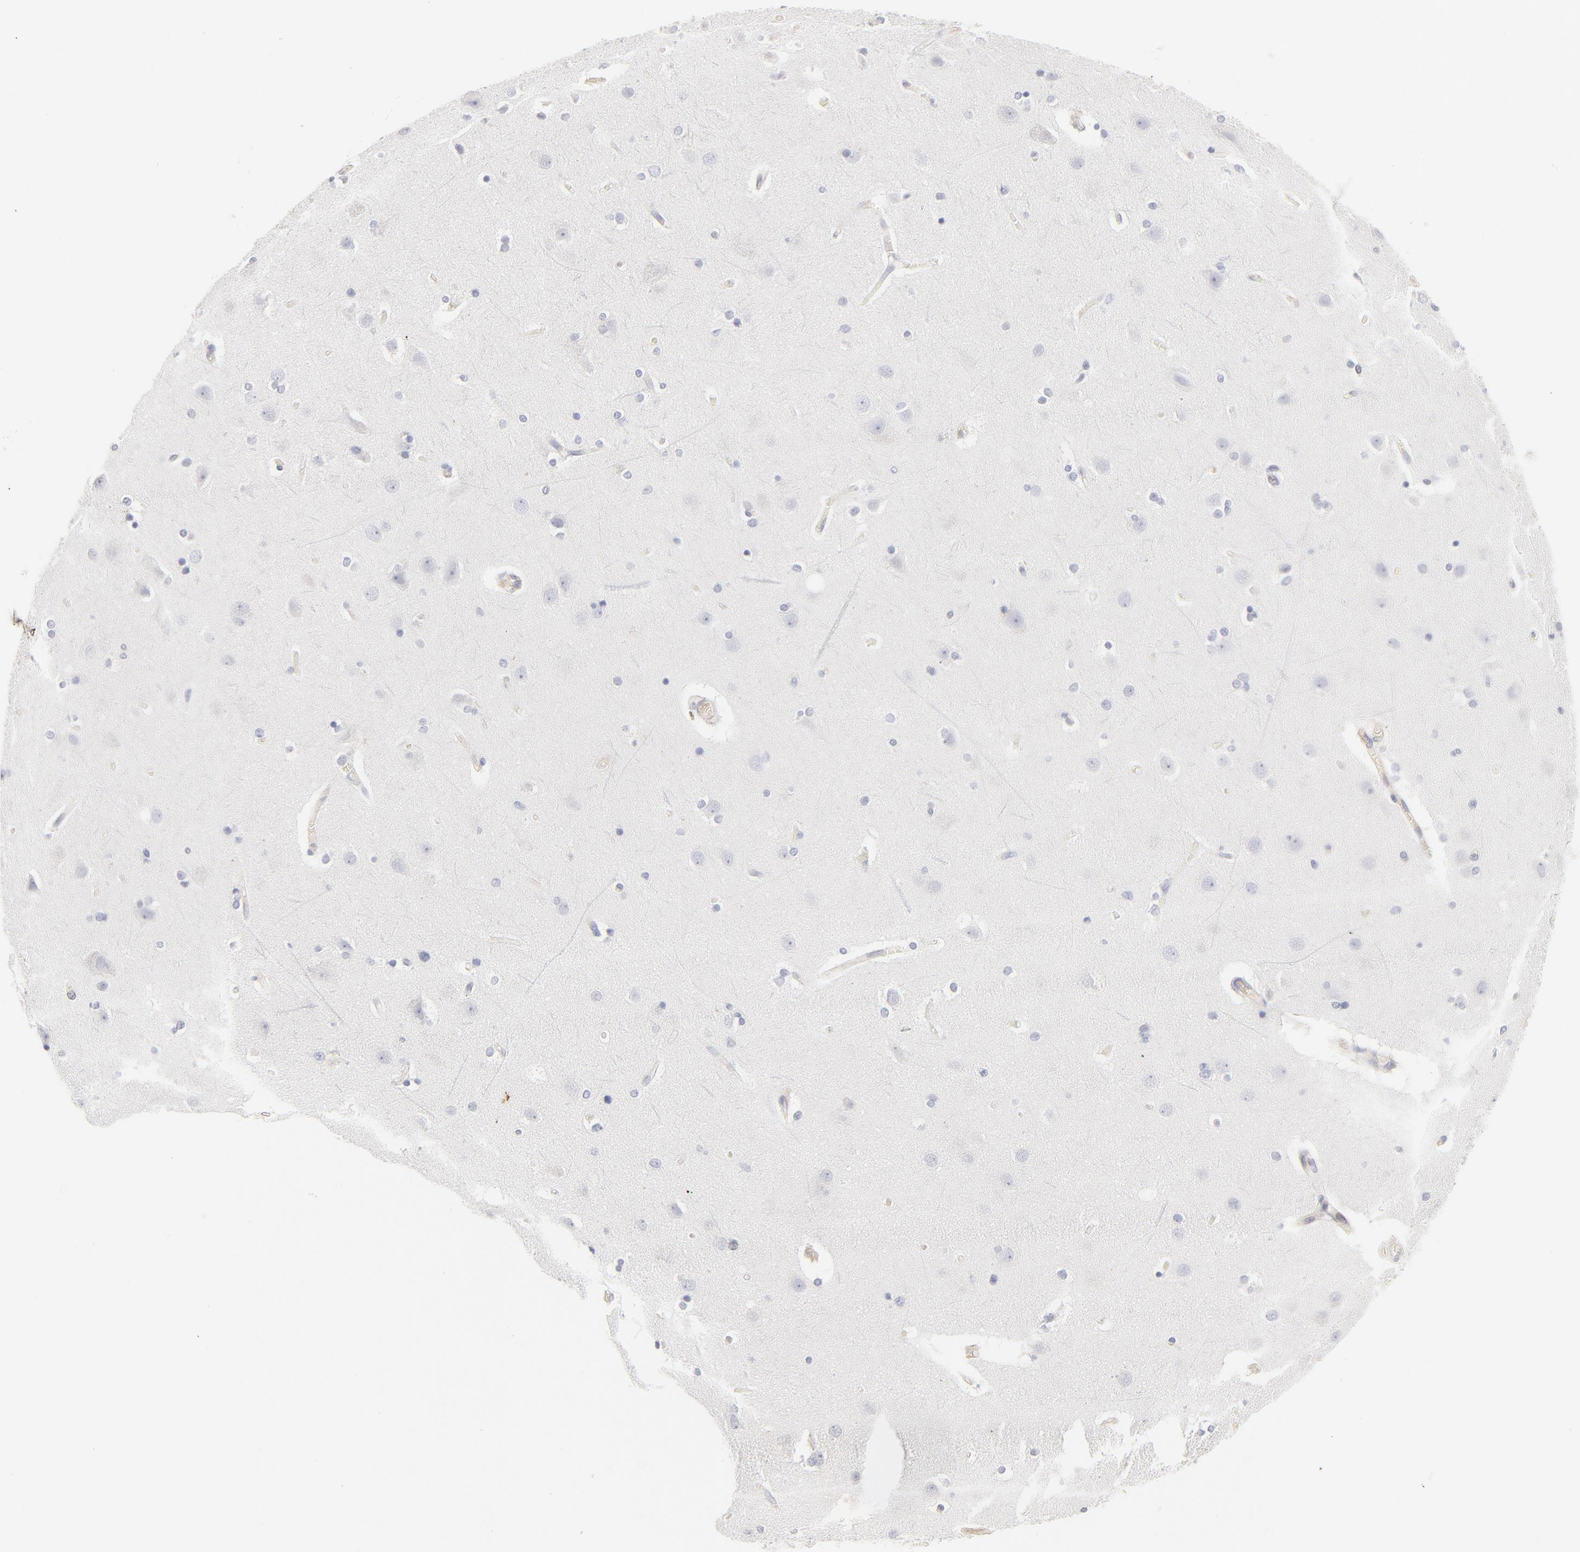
{"staining": {"intensity": "negative", "quantity": "none", "location": "none"}, "tissue": "cerebral cortex", "cell_type": "Endothelial cells", "image_type": "normal", "snomed": [{"axis": "morphology", "description": "Normal tissue, NOS"}, {"axis": "topography", "description": "Cerebral cortex"}], "caption": "IHC of unremarkable cerebral cortex displays no positivity in endothelial cells.", "gene": "ELF3", "patient": {"sex": "female", "age": 54}}